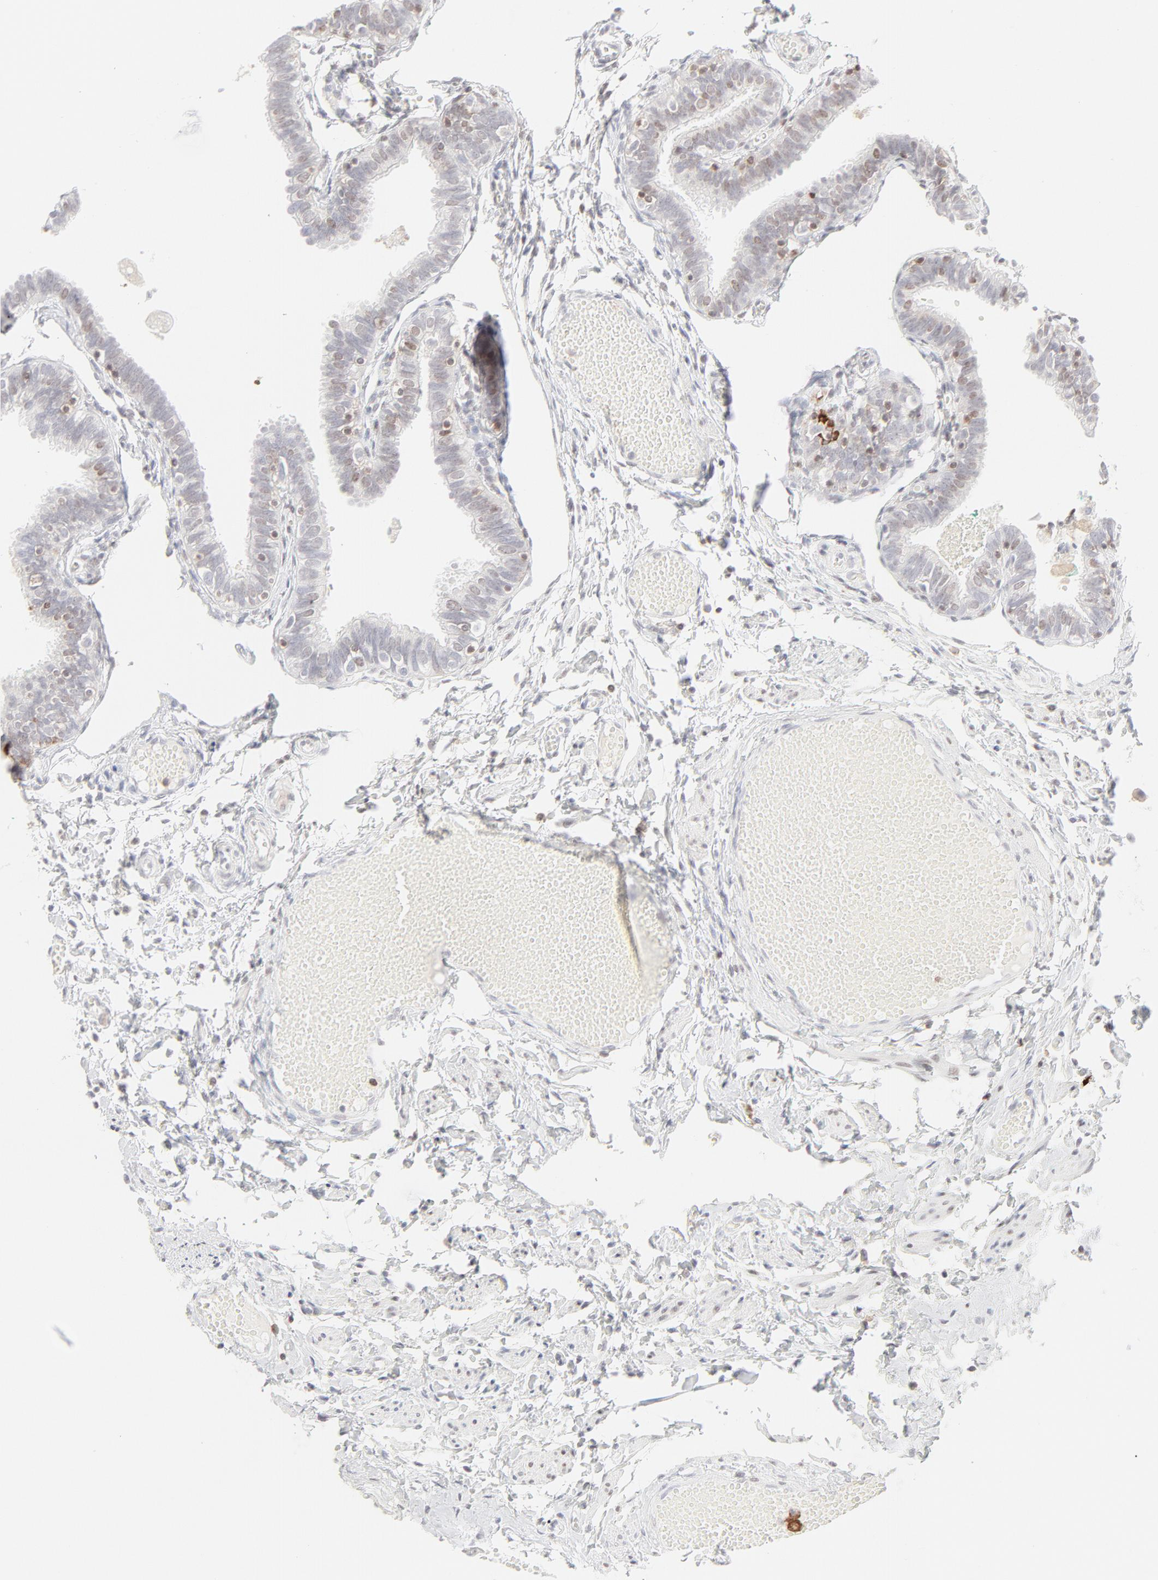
{"staining": {"intensity": "weak", "quantity": "25%-75%", "location": "nuclear"}, "tissue": "fallopian tube", "cell_type": "Glandular cells", "image_type": "normal", "snomed": [{"axis": "morphology", "description": "Normal tissue, NOS"}, {"axis": "topography", "description": "Fallopian tube"}], "caption": "Weak nuclear protein expression is present in about 25%-75% of glandular cells in fallopian tube. (DAB (3,3'-diaminobenzidine) IHC with brightfield microscopy, high magnification).", "gene": "PRKCB", "patient": {"sex": "female", "age": 46}}